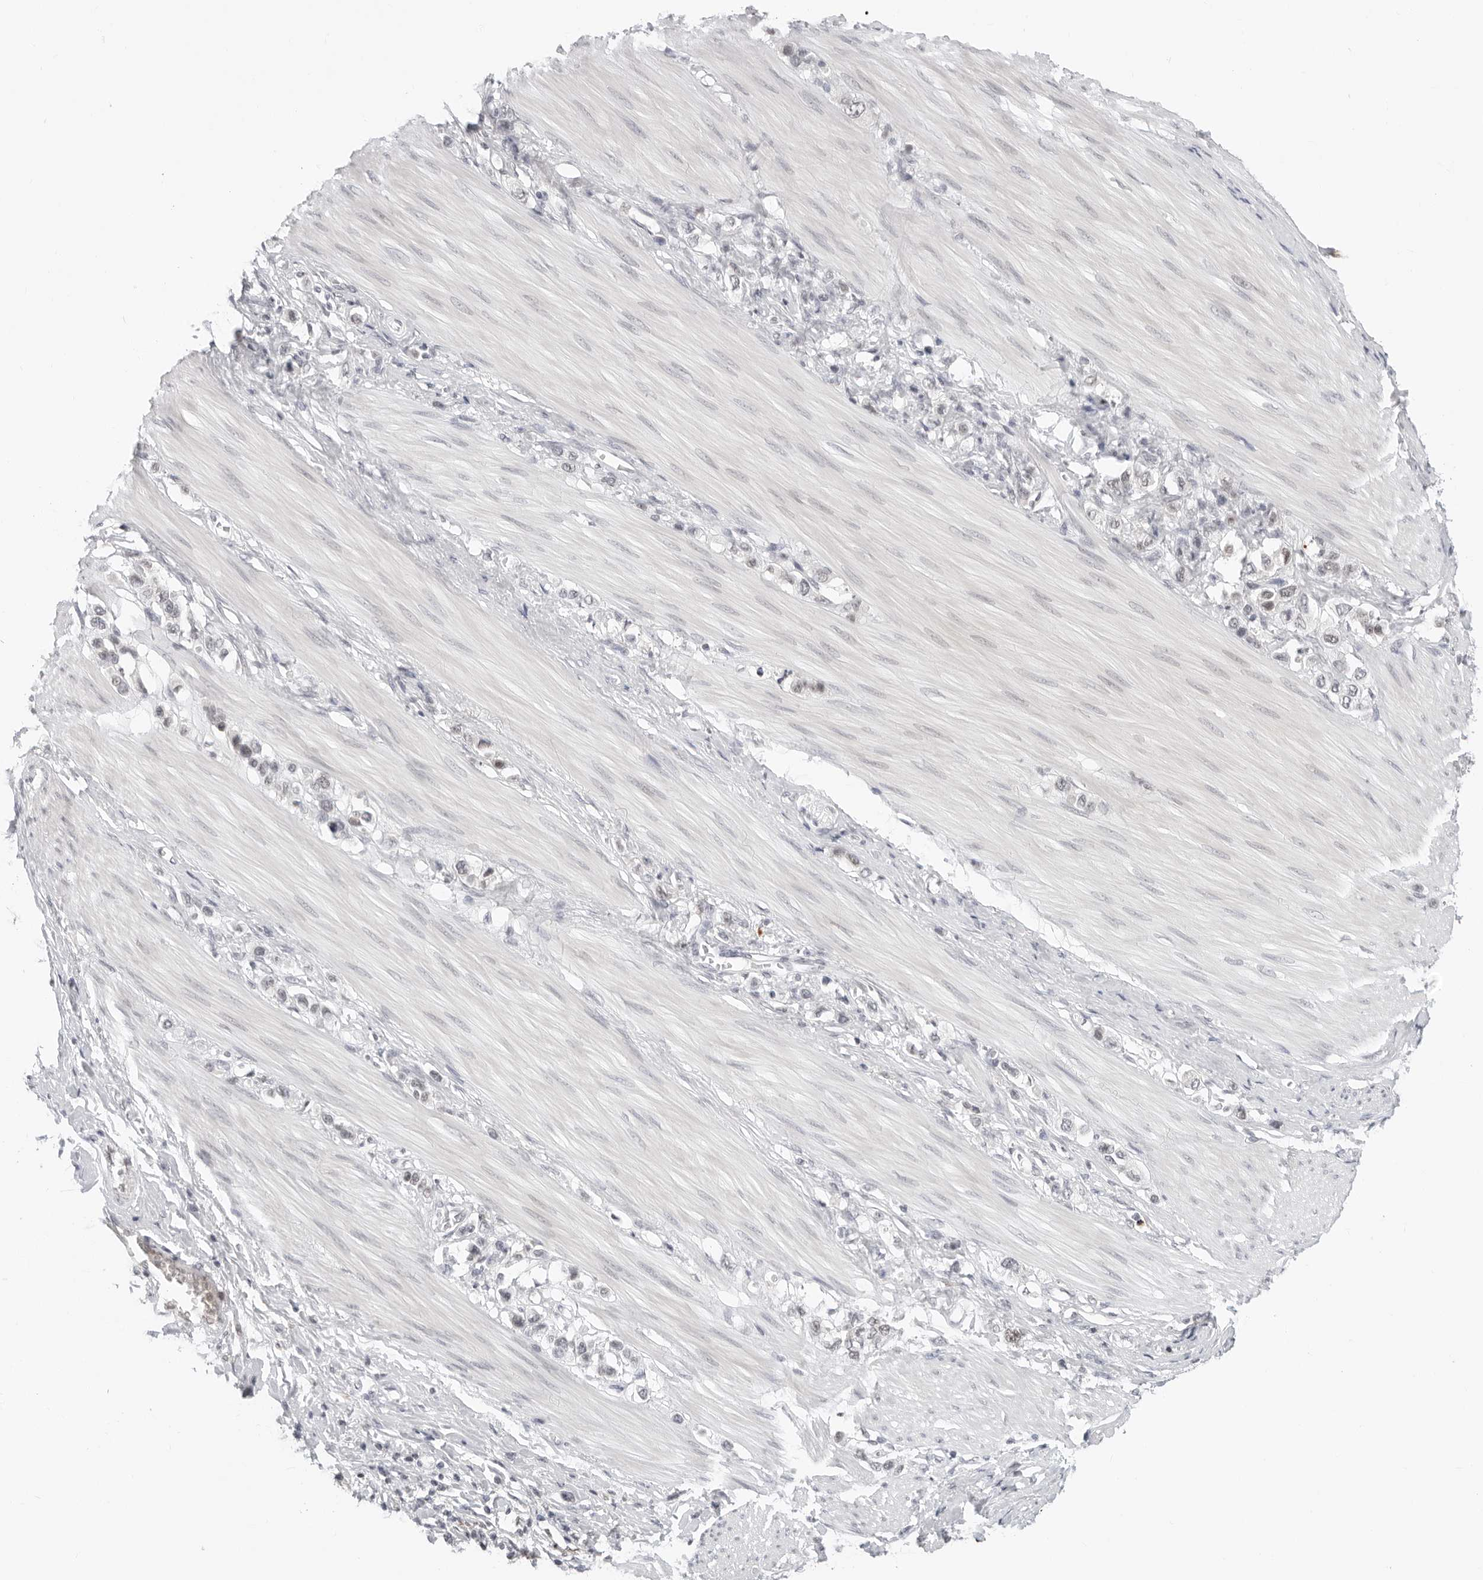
{"staining": {"intensity": "weak", "quantity": "<25%", "location": "nuclear"}, "tissue": "stomach cancer", "cell_type": "Tumor cells", "image_type": "cancer", "snomed": [{"axis": "morphology", "description": "Adenocarcinoma, NOS"}, {"axis": "topography", "description": "Stomach"}], "caption": "Tumor cells show no significant protein positivity in stomach cancer.", "gene": "MSH6", "patient": {"sex": "female", "age": 65}}